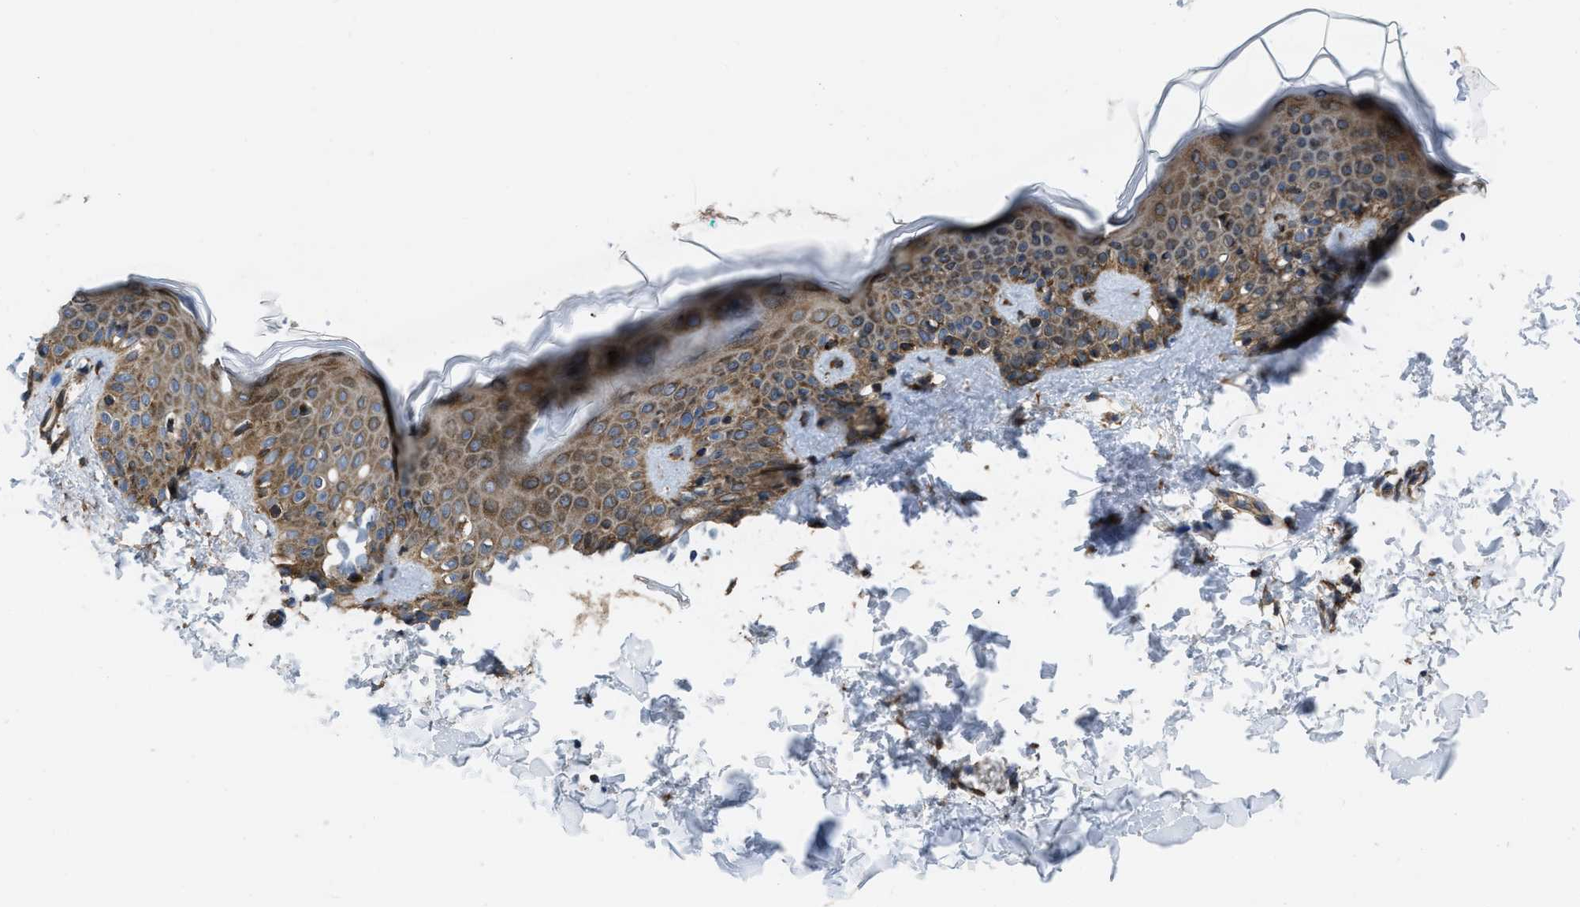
{"staining": {"intensity": "moderate", "quantity": ">75%", "location": "cytoplasmic/membranous"}, "tissue": "skin", "cell_type": "Fibroblasts", "image_type": "normal", "snomed": [{"axis": "morphology", "description": "Normal tissue, NOS"}, {"axis": "topography", "description": "Skin"}], "caption": "Immunohistochemistry (IHC) micrograph of unremarkable skin: skin stained using immunohistochemistry (IHC) demonstrates medium levels of moderate protein expression localized specifically in the cytoplasmic/membranous of fibroblasts, appearing as a cytoplasmic/membranous brown color.", "gene": "PER3", "patient": {"sex": "male", "age": 30}}